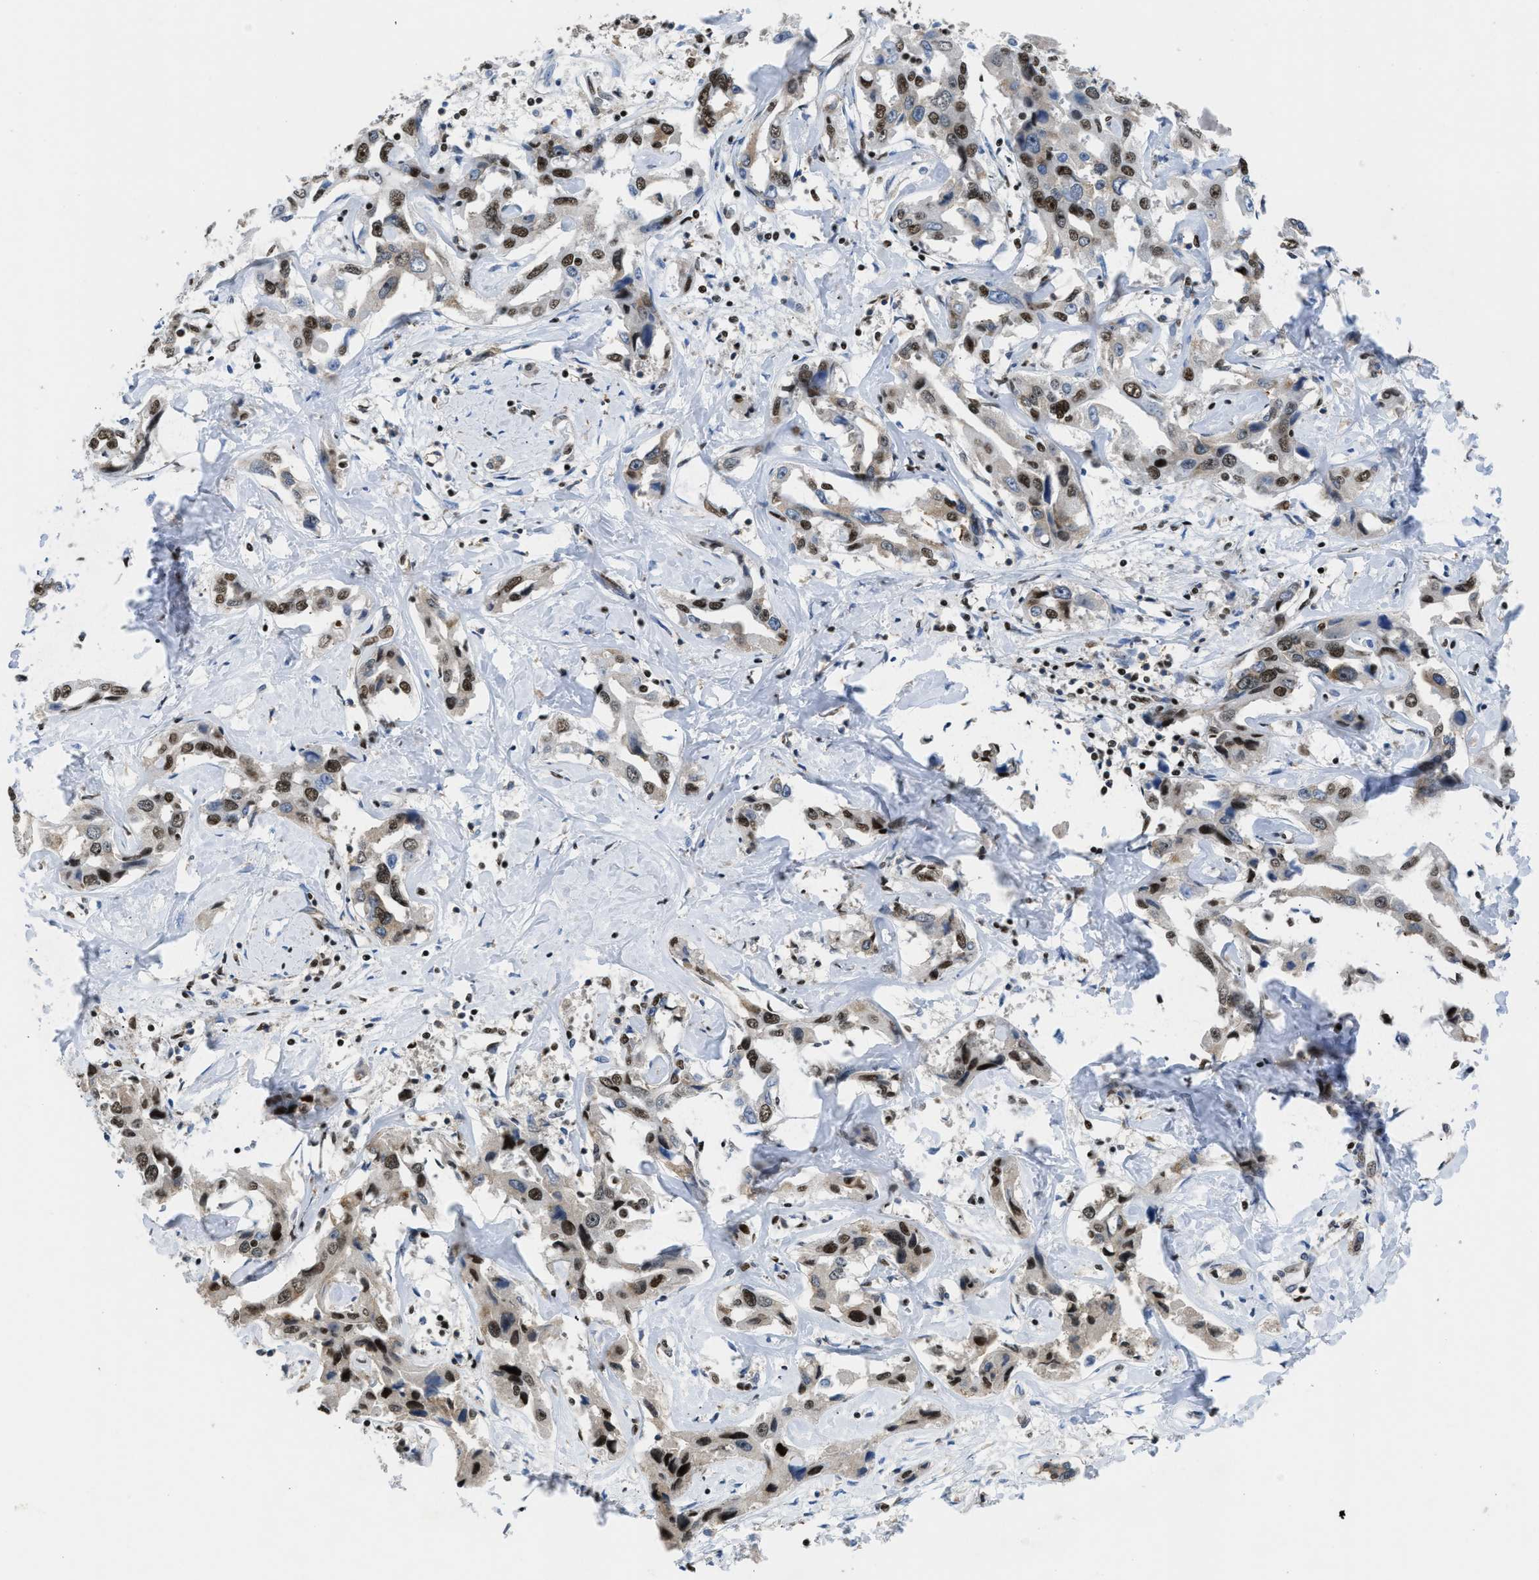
{"staining": {"intensity": "strong", "quantity": ">75%", "location": "nuclear"}, "tissue": "liver cancer", "cell_type": "Tumor cells", "image_type": "cancer", "snomed": [{"axis": "morphology", "description": "Cholangiocarcinoma"}, {"axis": "topography", "description": "Liver"}], "caption": "Cholangiocarcinoma (liver) was stained to show a protein in brown. There is high levels of strong nuclear positivity in about >75% of tumor cells.", "gene": "SCAF4", "patient": {"sex": "male", "age": 59}}